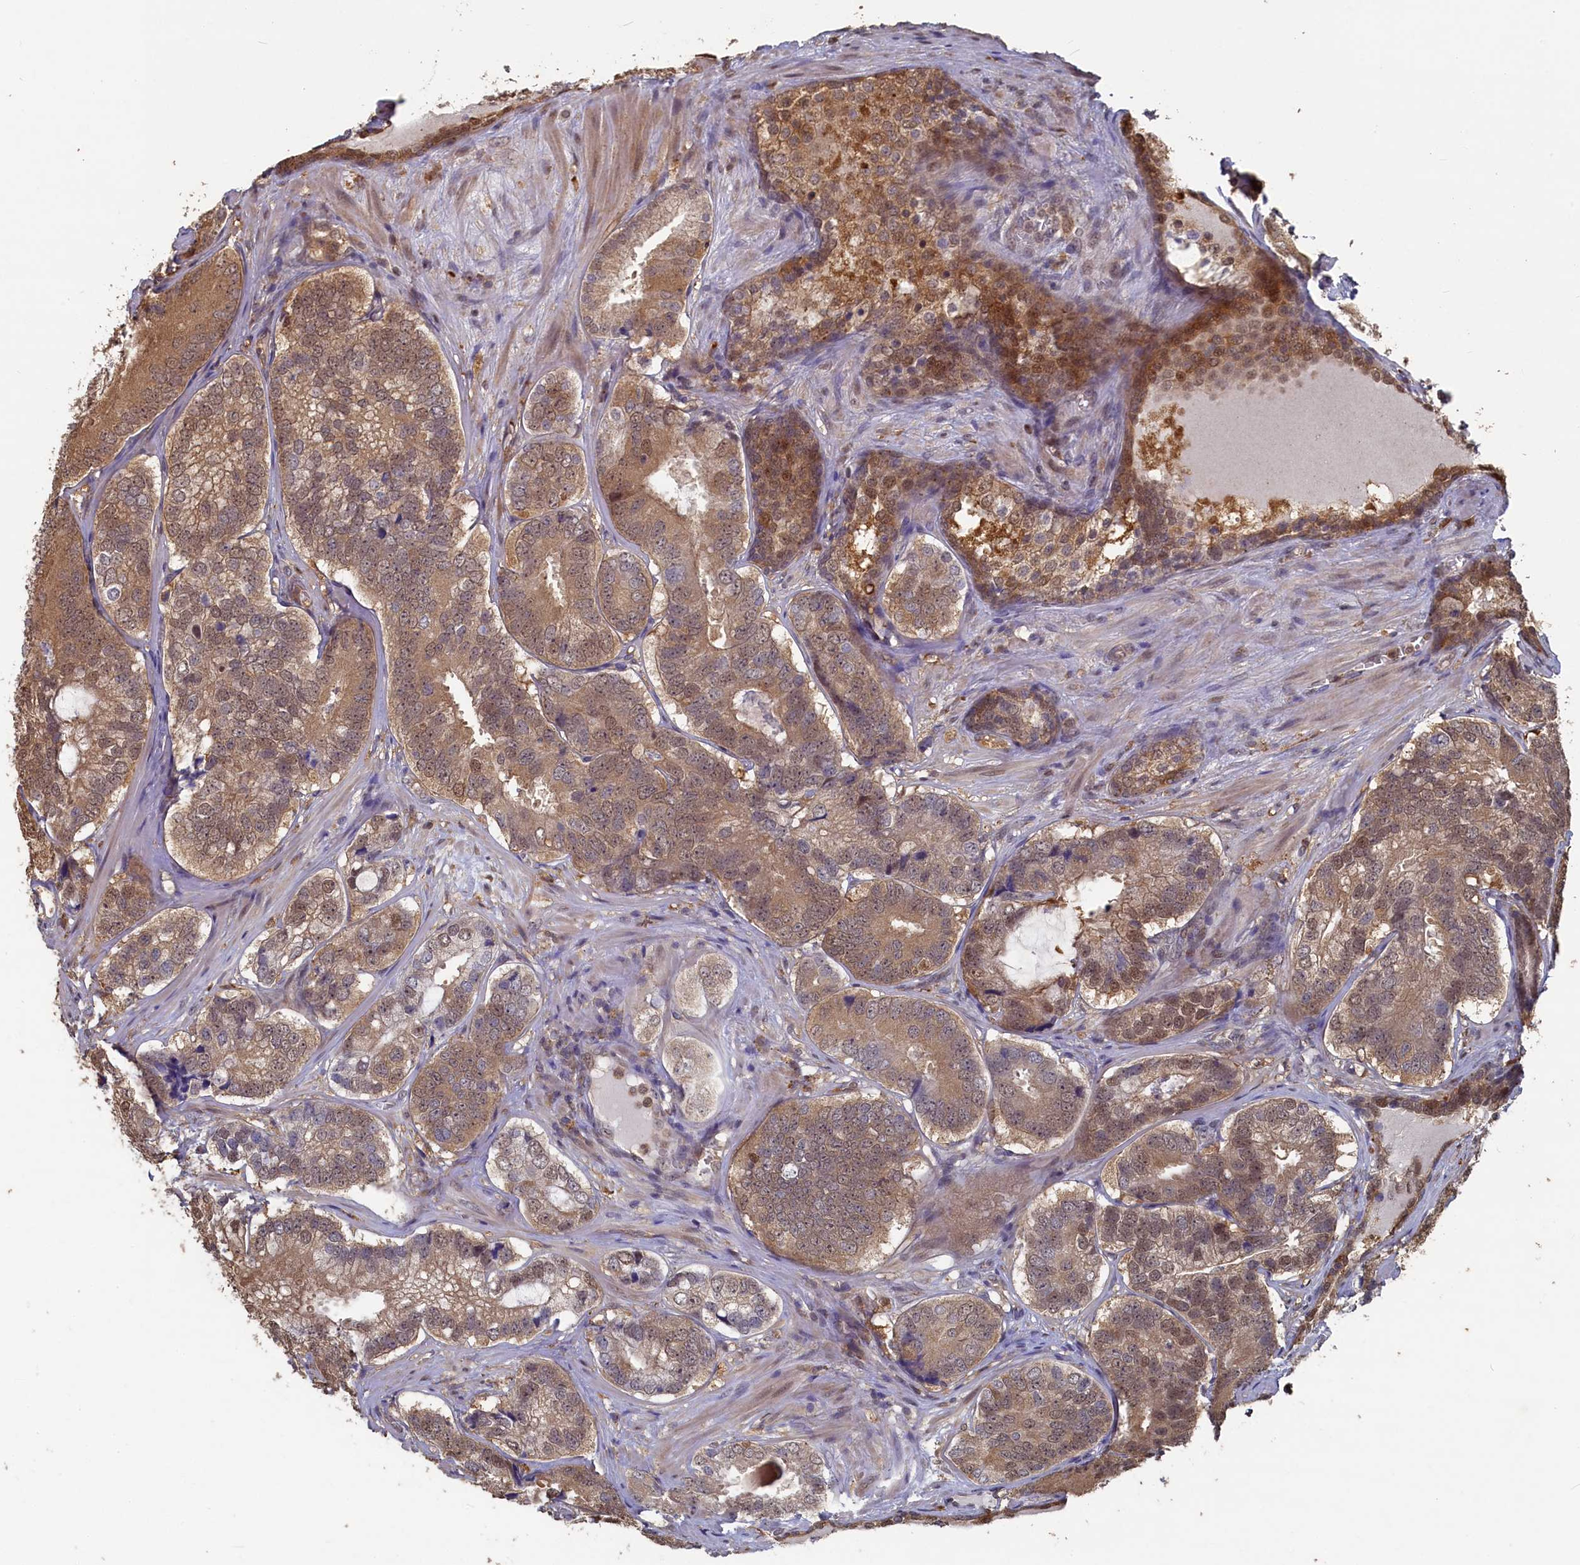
{"staining": {"intensity": "moderate", "quantity": ">75%", "location": "cytoplasmic/membranous,nuclear"}, "tissue": "prostate cancer", "cell_type": "Tumor cells", "image_type": "cancer", "snomed": [{"axis": "morphology", "description": "Adenocarcinoma, High grade"}, {"axis": "topography", "description": "Prostate"}], "caption": "A medium amount of moderate cytoplasmic/membranous and nuclear staining is present in about >75% of tumor cells in prostate cancer (high-grade adenocarcinoma) tissue. The protein is stained brown, and the nuclei are stained in blue (DAB (3,3'-diaminobenzidine) IHC with brightfield microscopy, high magnification).", "gene": "UCHL3", "patient": {"sex": "male", "age": 63}}